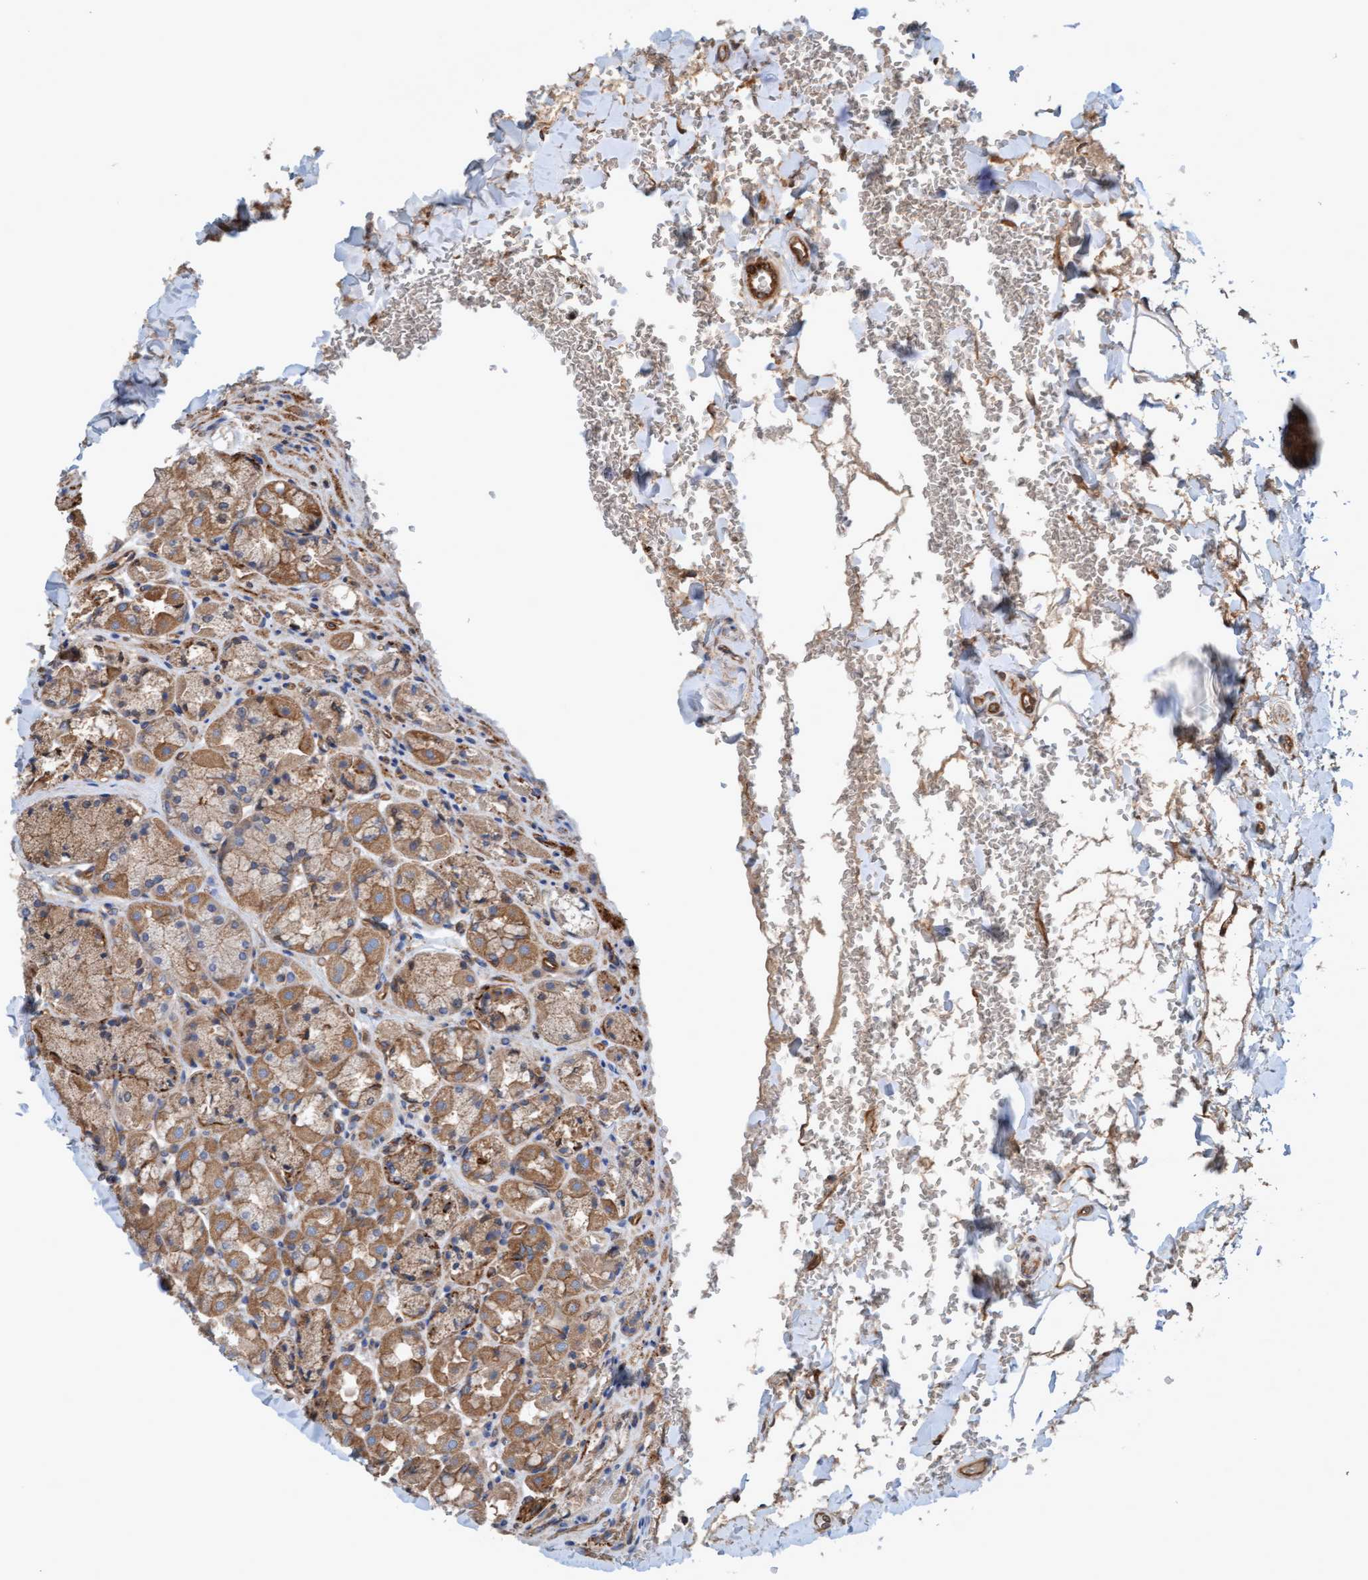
{"staining": {"intensity": "moderate", "quantity": "25%-75%", "location": "cytoplasmic/membranous"}, "tissue": "stomach", "cell_type": "Glandular cells", "image_type": "normal", "snomed": [{"axis": "morphology", "description": "Normal tissue, NOS"}, {"axis": "topography", "description": "Stomach"}], "caption": "Moderate cytoplasmic/membranous positivity is identified in about 25%-75% of glandular cells in benign stomach. (DAB IHC, brown staining for protein, blue staining for nuclei).", "gene": "ERAL1", "patient": {"sex": "male", "age": 42}}